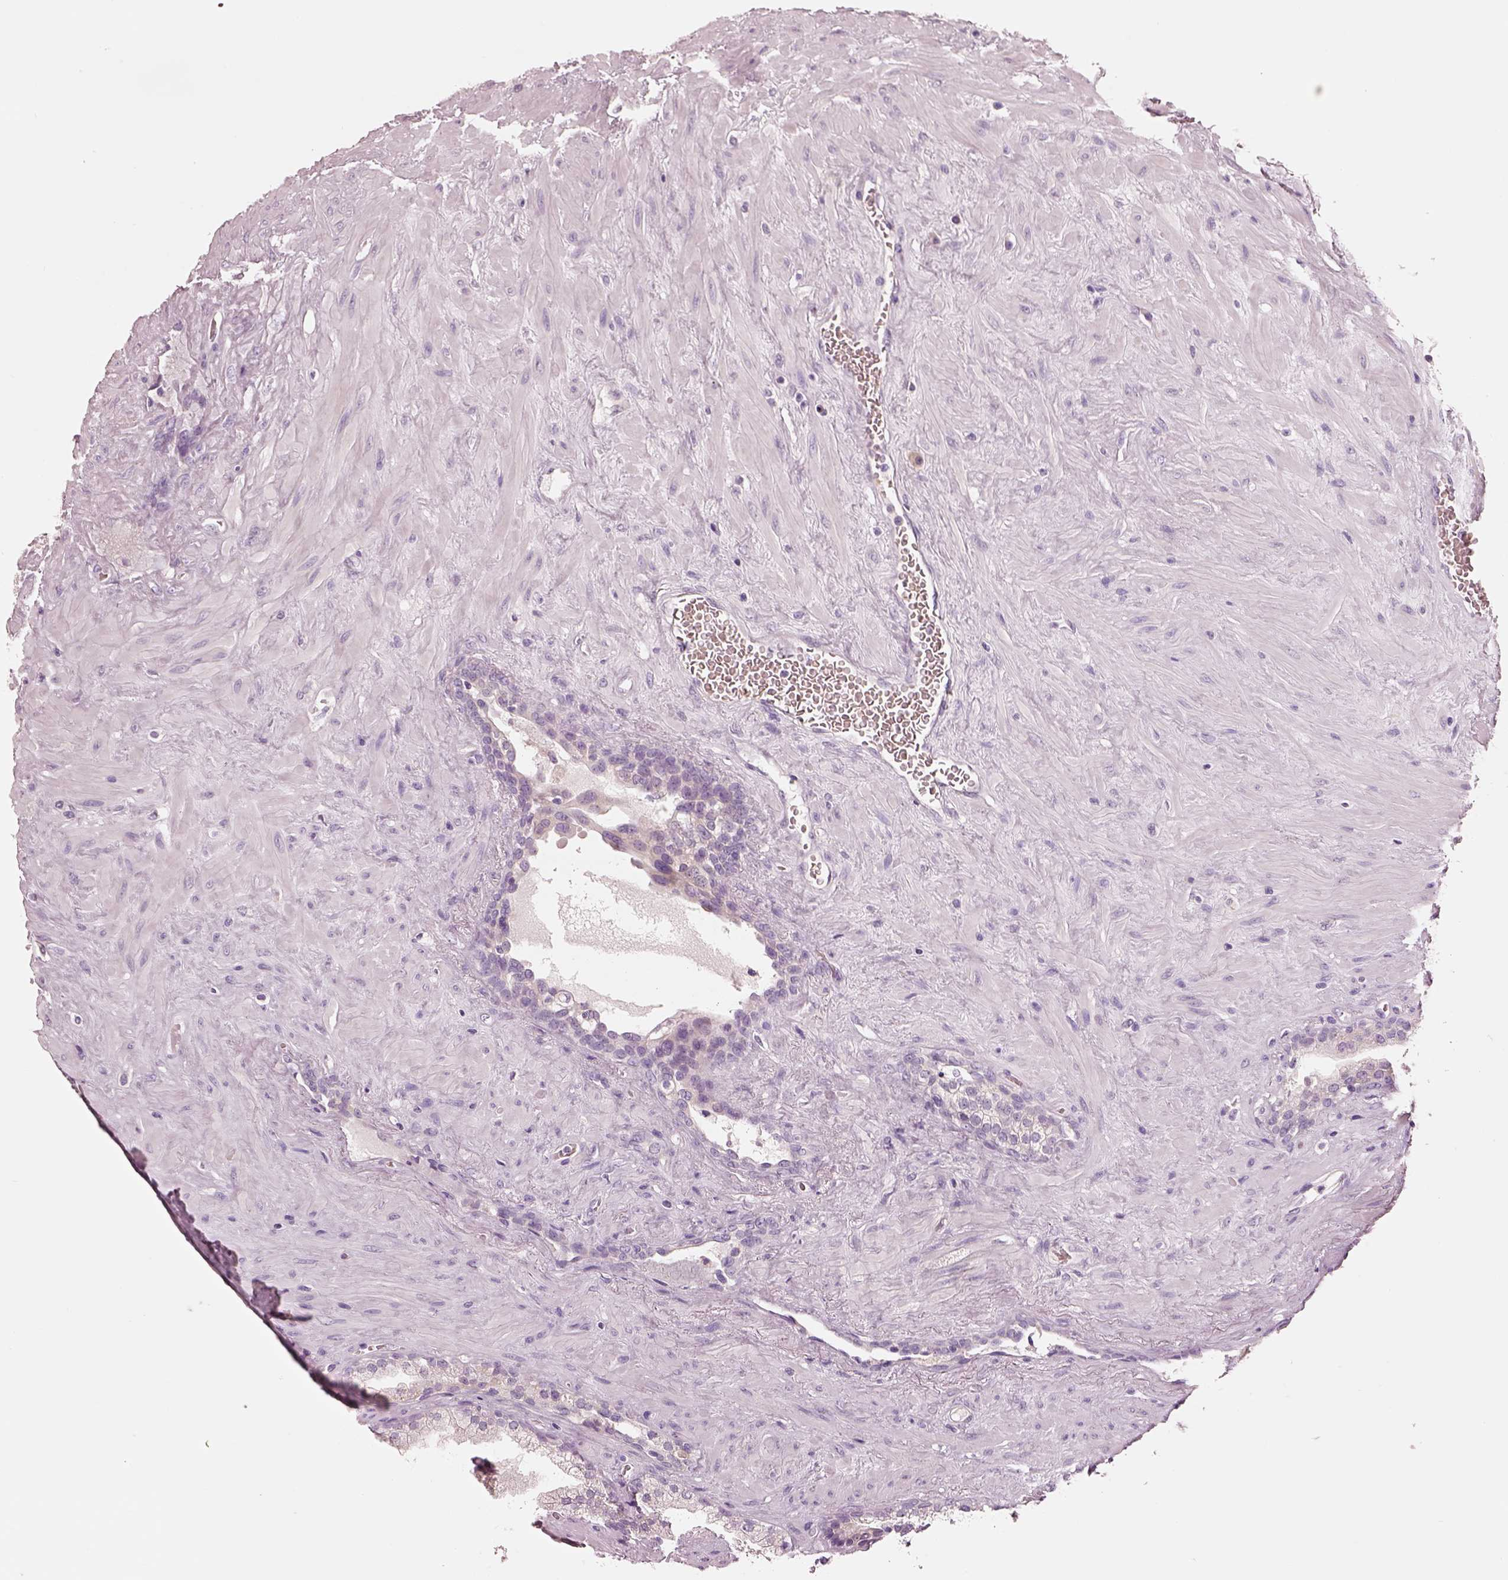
{"staining": {"intensity": "negative", "quantity": "none", "location": "none"}, "tissue": "prostate", "cell_type": "Glandular cells", "image_type": "normal", "snomed": [{"axis": "morphology", "description": "Normal tissue, NOS"}, {"axis": "topography", "description": "Prostate"}], "caption": "Prostate stained for a protein using immunohistochemistry (IHC) exhibits no expression glandular cells.", "gene": "ELSPBP1", "patient": {"sex": "male", "age": 63}}